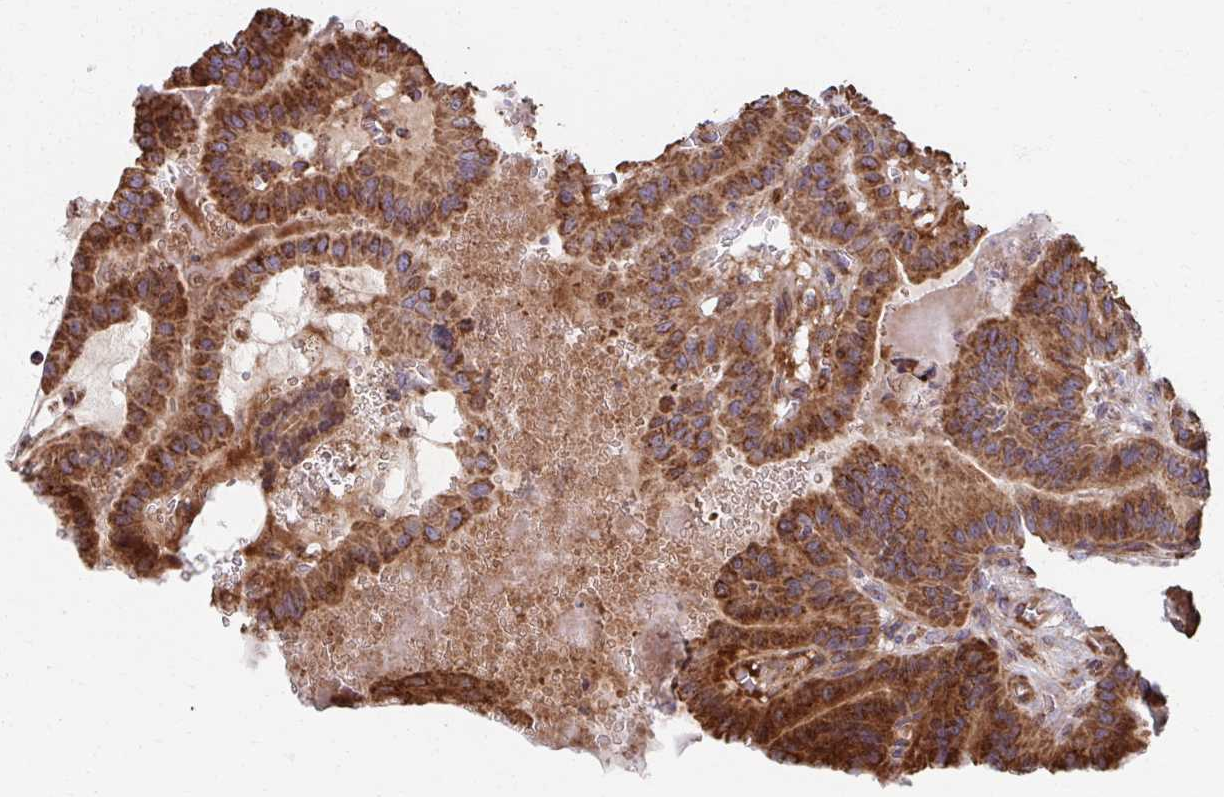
{"staining": {"intensity": "strong", "quantity": ">75%", "location": "cytoplasmic/membranous"}, "tissue": "thyroid cancer", "cell_type": "Tumor cells", "image_type": "cancer", "snomed": [{"axis": "morphology", "description": "Papillary adenocarcinoma, NOS"}, {"axis": "topography", "description": "Thyroid gland"}], "caption": "Immunohistochemistry of human papillary adenocarcinoma (thyroid) exhibits high levels of strong cytoplasmic/membranous expression in approximately >75% of tumor cells.", "gene": "SAT1", "patient": {"sex": "male", "age": 87}}